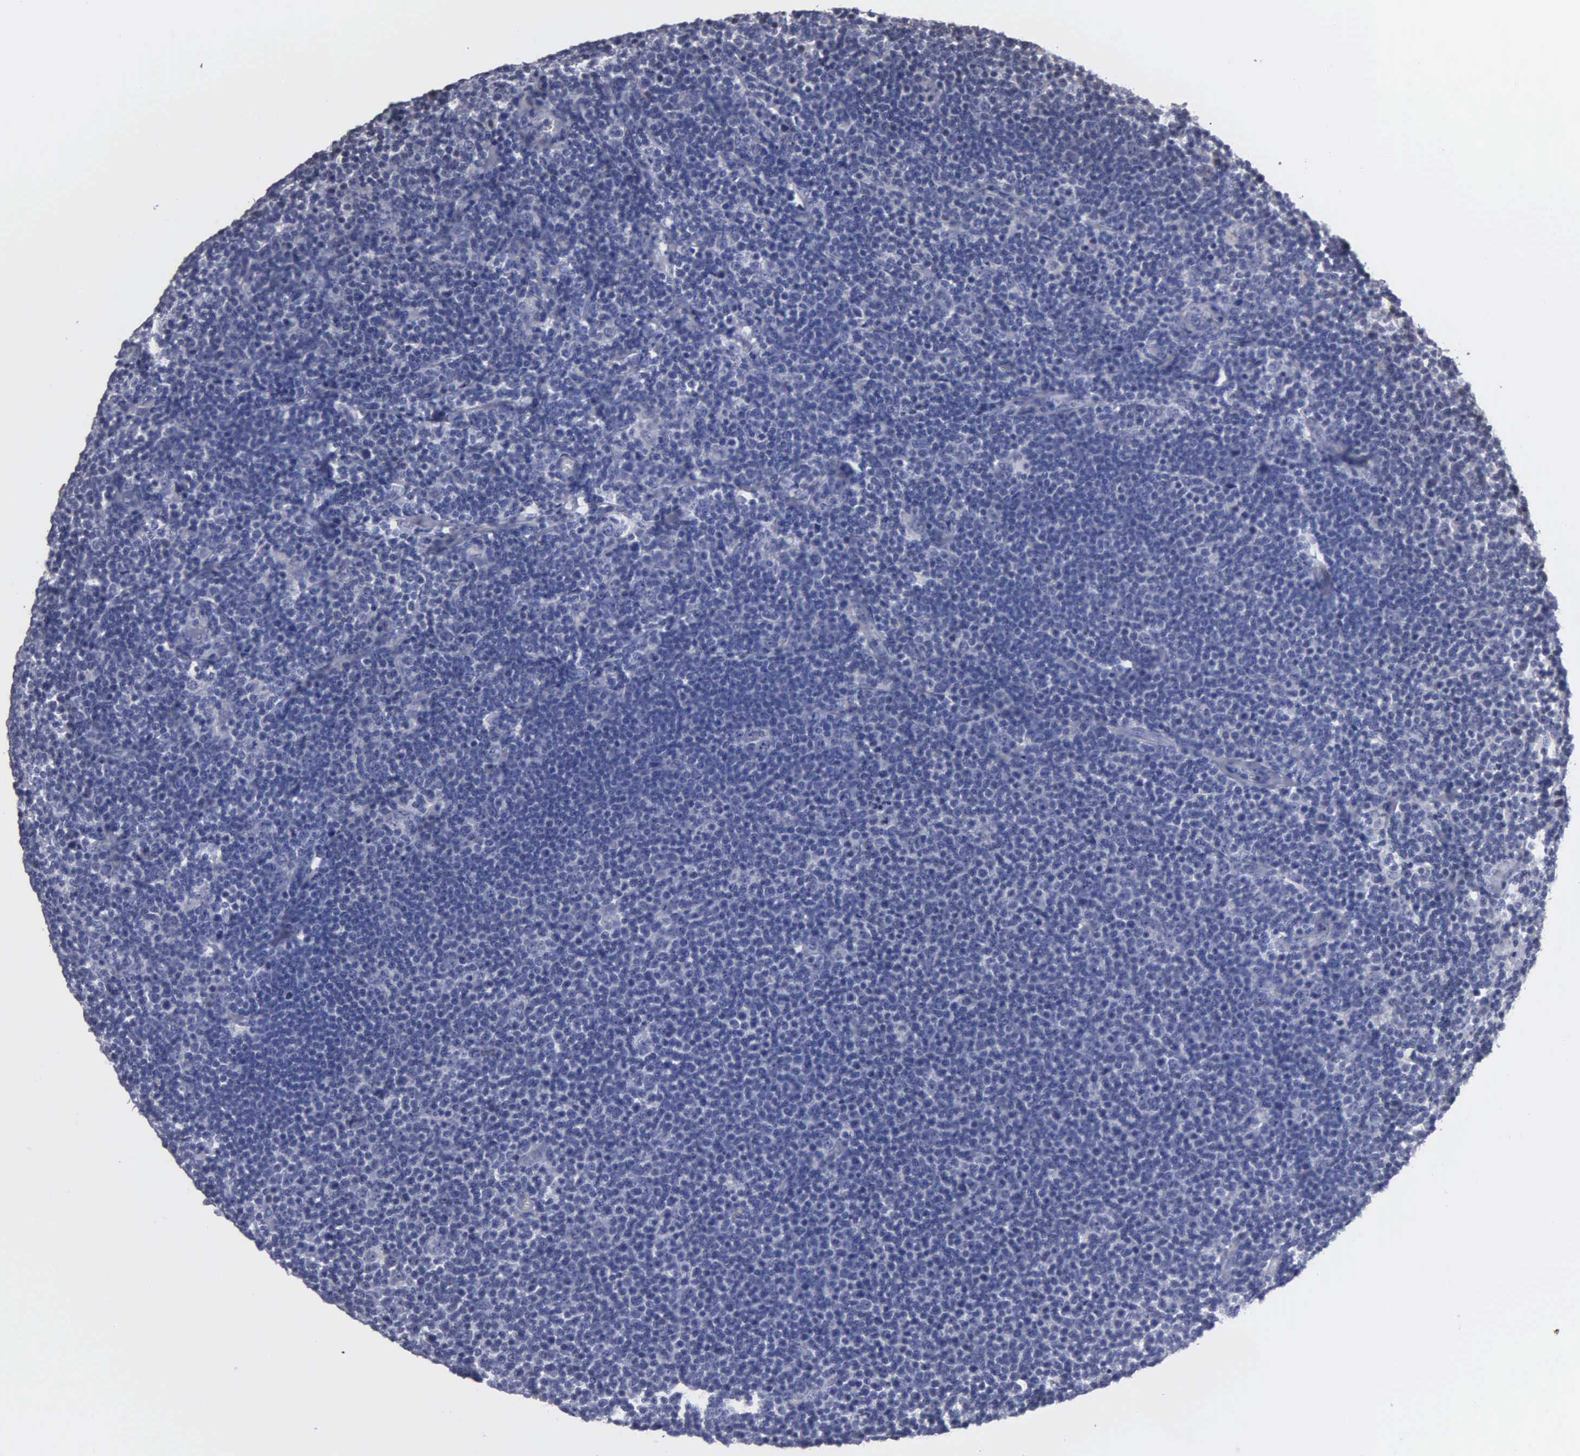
{"staining": {"intensity": "negative", "quantity": "none", "location": "none"}, "tissue": "lymphoma", "cell_type": "Tumor cells", "image_type": "cancer", "snomed": [{"axis": "morphology", "description": "Malignant lymphoma, non-Hodgkin's type, Low grade"}, {"axis": "topography", "description": "Lymph node"}], "caption": "Immunohistochemistry of lymphoma demonstrates no expression in tumor cells.", "gene": "UPB1", "patient": {"sex": "male", "age": 74}}